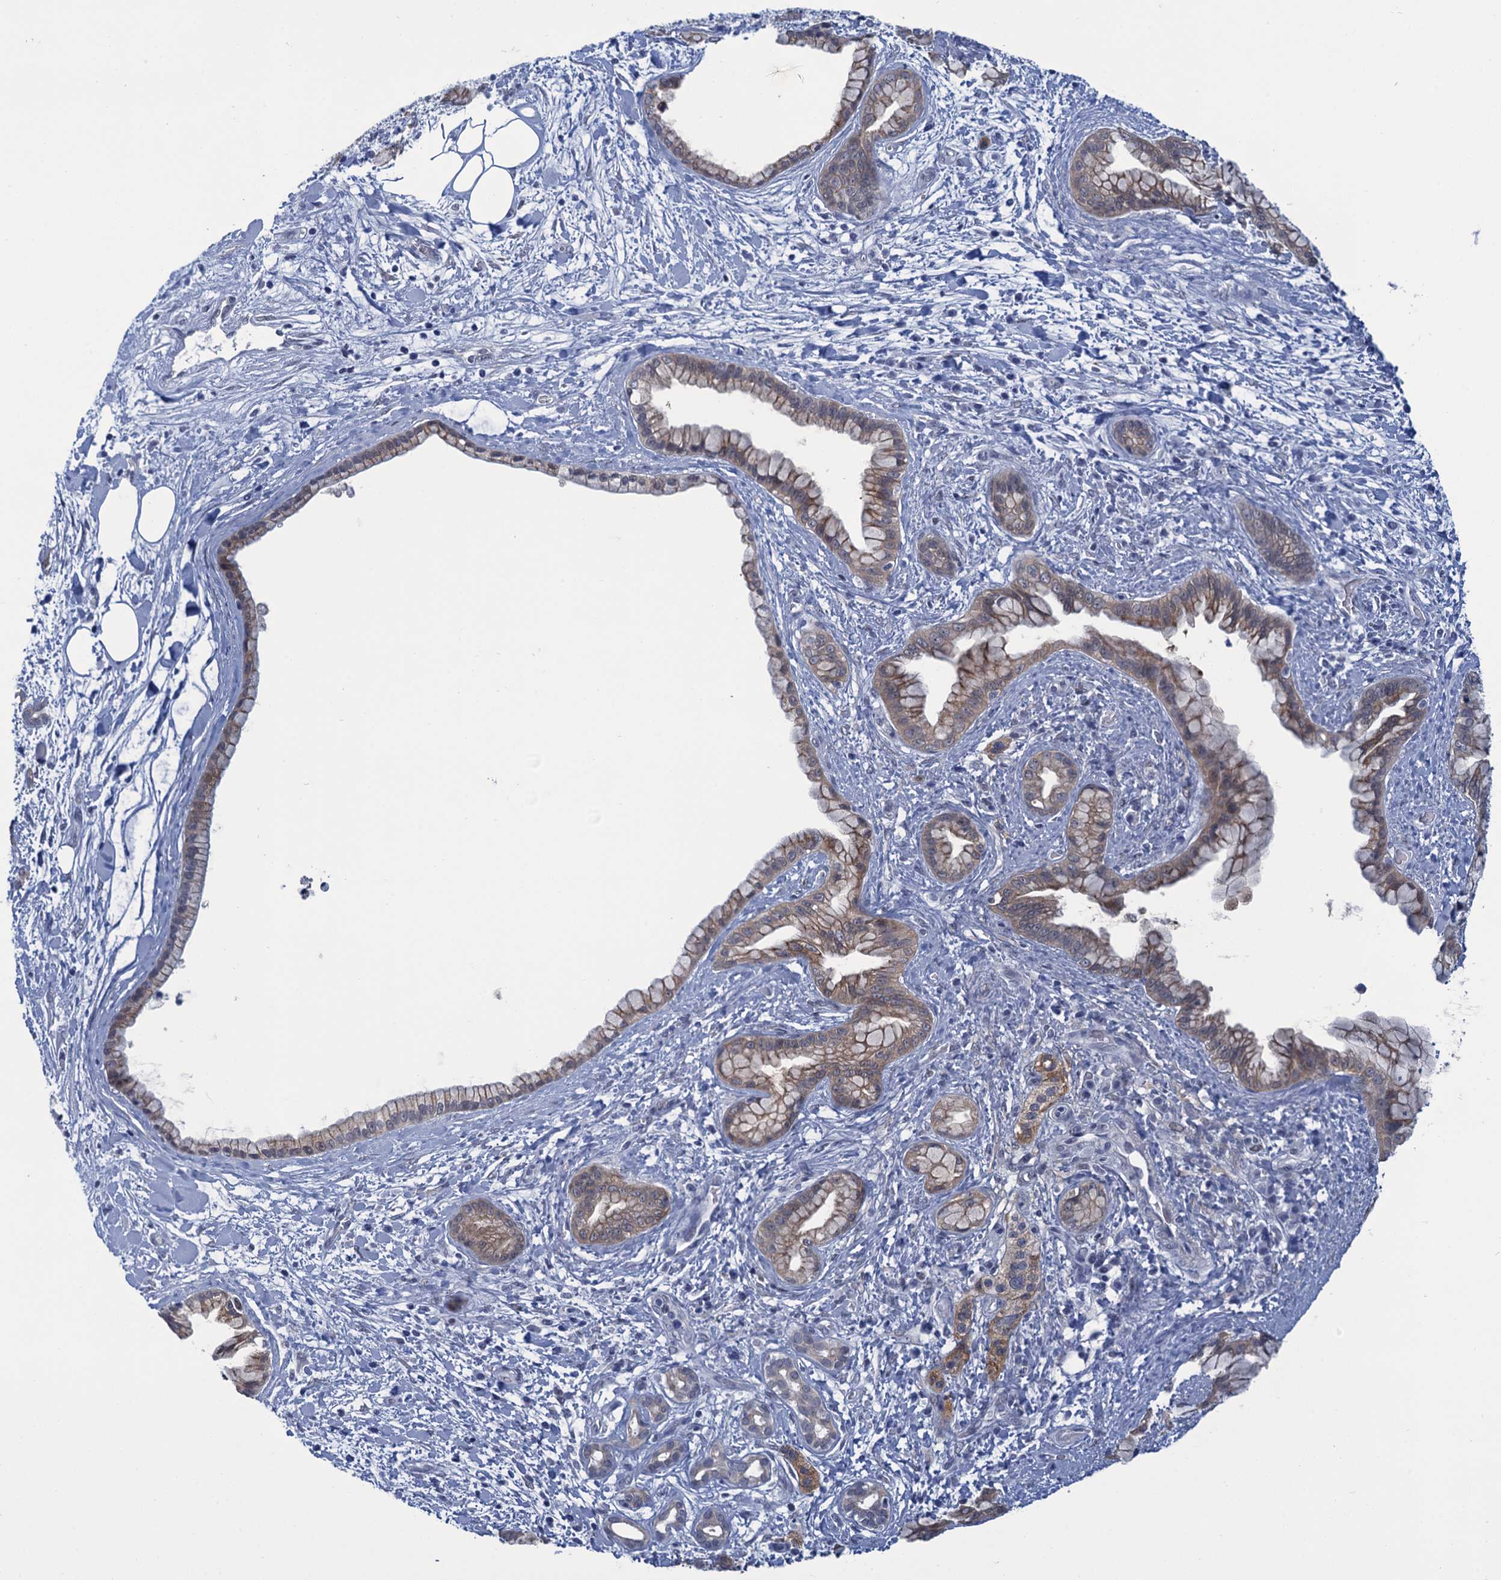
{"staining": {"intensity": "weak", "quantity": "25%-75%", "location": "cytoplasmic/membranous"}, "tissue": "pancreatic cancer", "cell_type": "Tumor cells", "image_type": "cancer", "snomed": [{"axis": "morphology", "description": "Adenocarcinoma, NOS"}, {"axis": "topography", "description": "Pancreas"}], "caption": "IHC staining of pancreatic cancer (adenocarcinoma), which shows low levels of weak cytoplasmic/membranous positivity in about 25%-75% of tumor cells indicating weak cytoplasmic/membranous protein positivity. The staining was performed using DAB (brown) for protein detection and nuclei were counterstained in hematoxylin (blue).", "gene": "GINS3", "patient": {"sex": "female", "age": 78}}